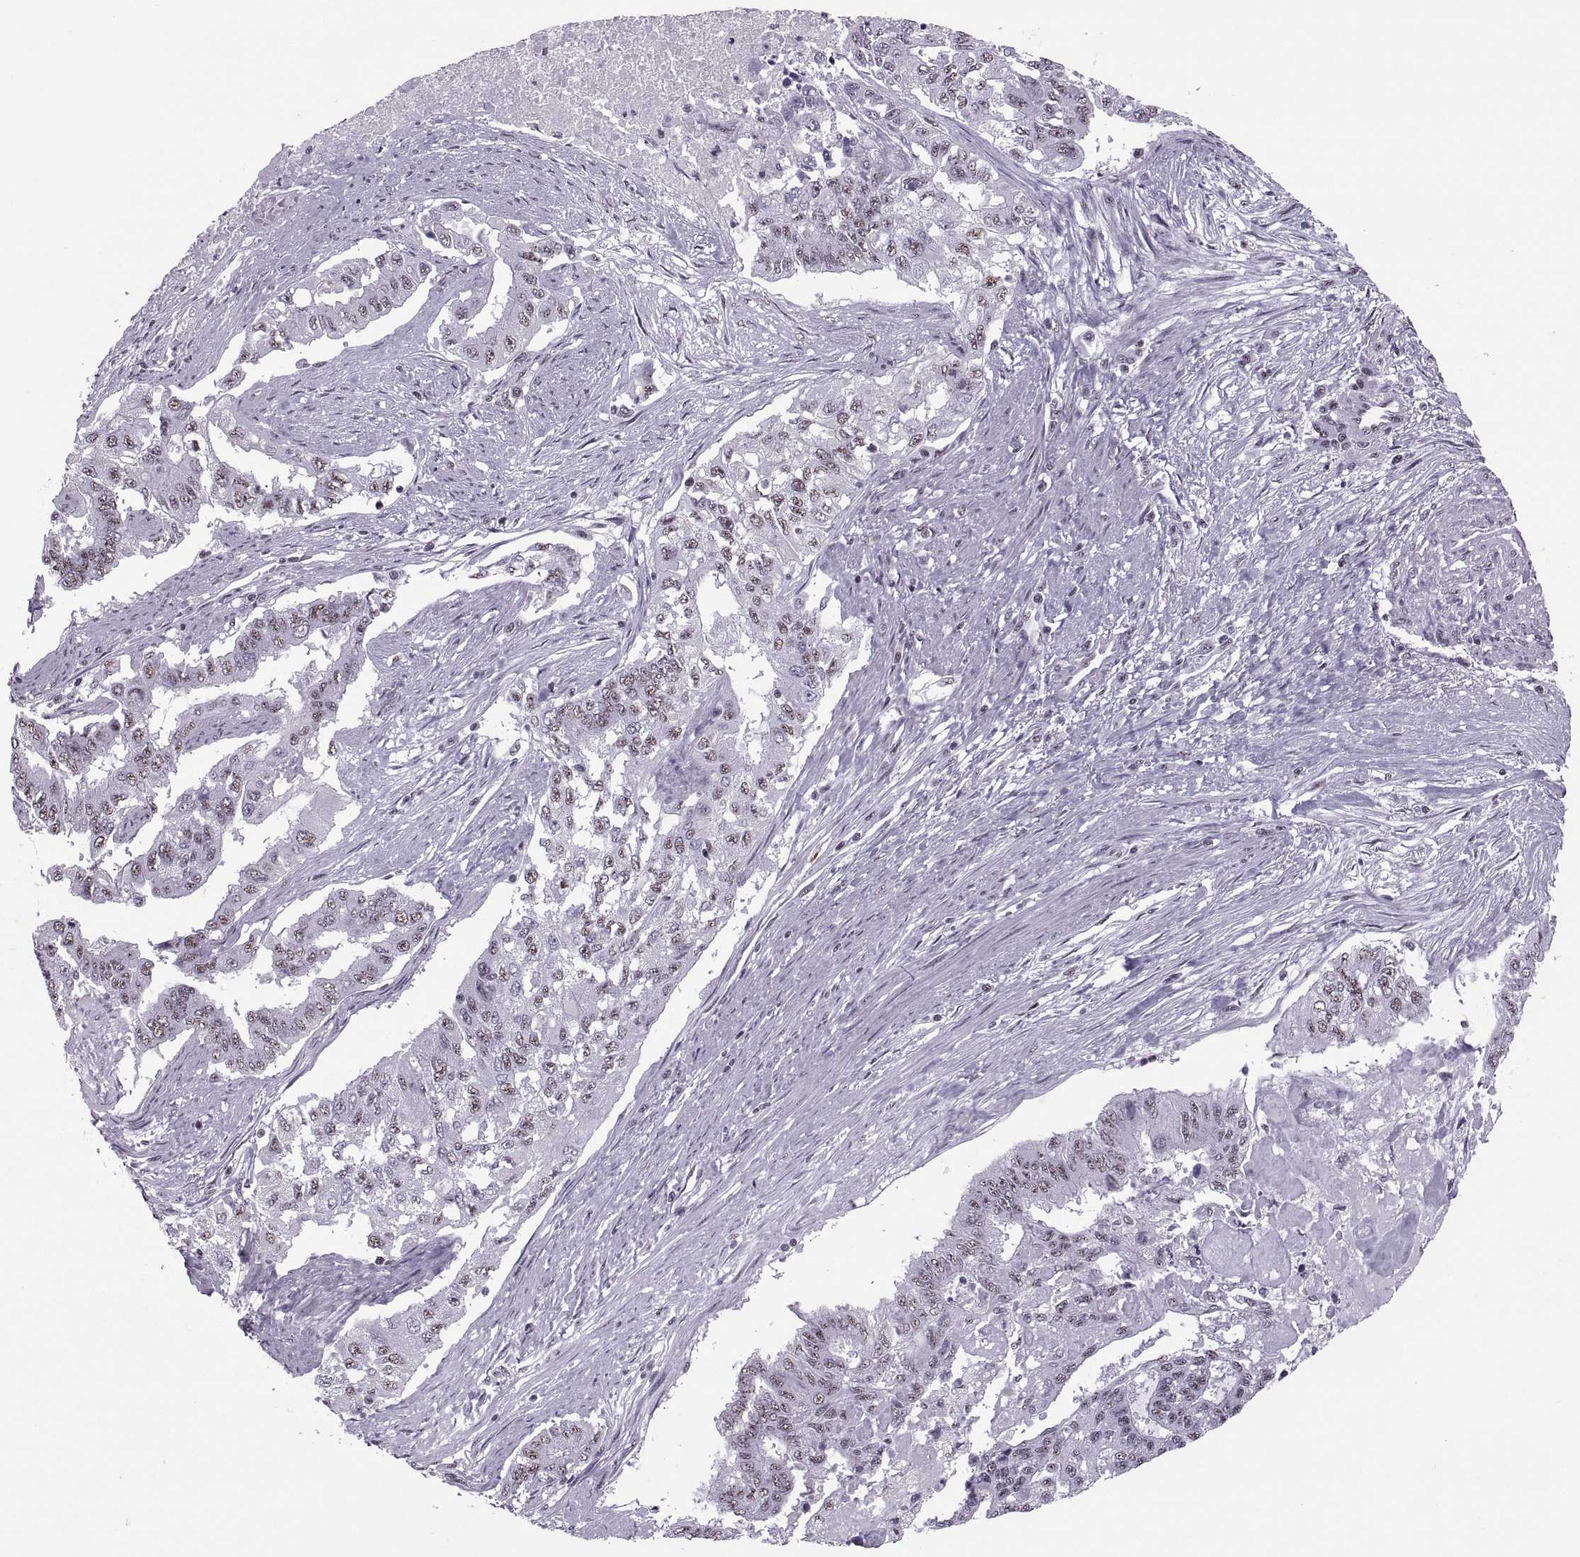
{"staining": {"intensity": "weak", "quantity": "25%-75%", "location": "nuclear"}, "tissue": "endometrial cancer", "cell_type": "Tumor cells", "image_type": "cancer", "snomed": [{"axis": "morphology", "description": "Adenocarcinoma, NOS"}, {"axis": "topography", "description": "Uterus"}], "caption": "Endometrial cancer stained with DAB (3,3'-diaminobenzidine) immunohistochemistry (IHC) reveals low levels of weak nuclear staining in approximately 25%-75% of tumor cells.", "gene": "MAGEA4", "patient": {"sex": "female", "age": 59}}